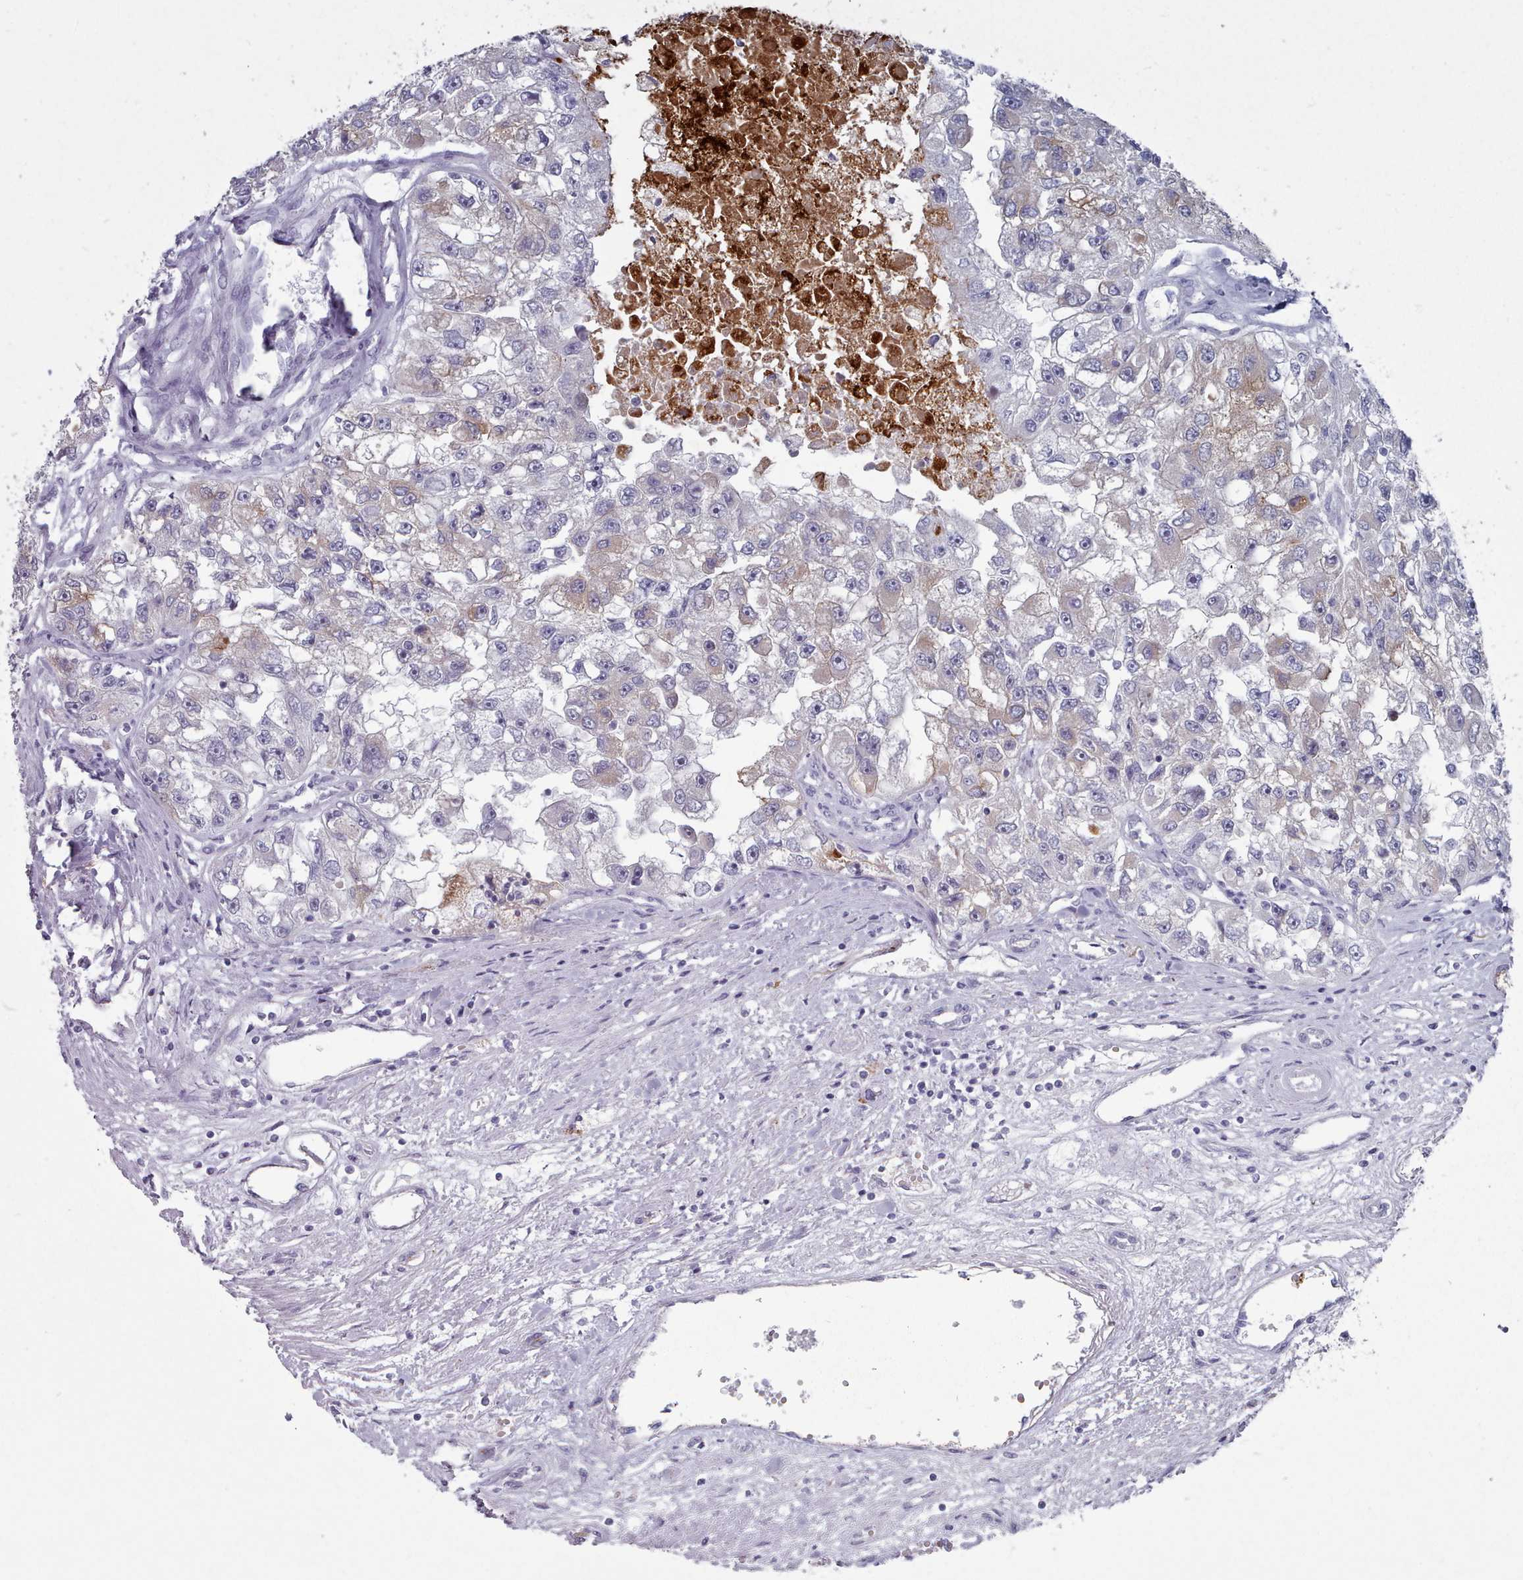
{"staining": {"intensity": "moderate", "quantity": "<25%", "location": "cytoplasmic/membranous"}, "tissue": "renal cancer", "cell_type": "Tumor cells", "image_type": "cancer", "snomed": [{"axis": "morphology", "description": "Adenocarcinoma, NOS"}, {"axis": "topography", "description": "Kidney"}], "caption": "Renal cancer (adenocarcinoma) stained with immunohistochemistry (IHC) displays moderate cytoplasmic/membranous staining in approximately <25% of tumor cells.", "gene": "TRARG1", "patient": {"sex": "male", "age": 63}}